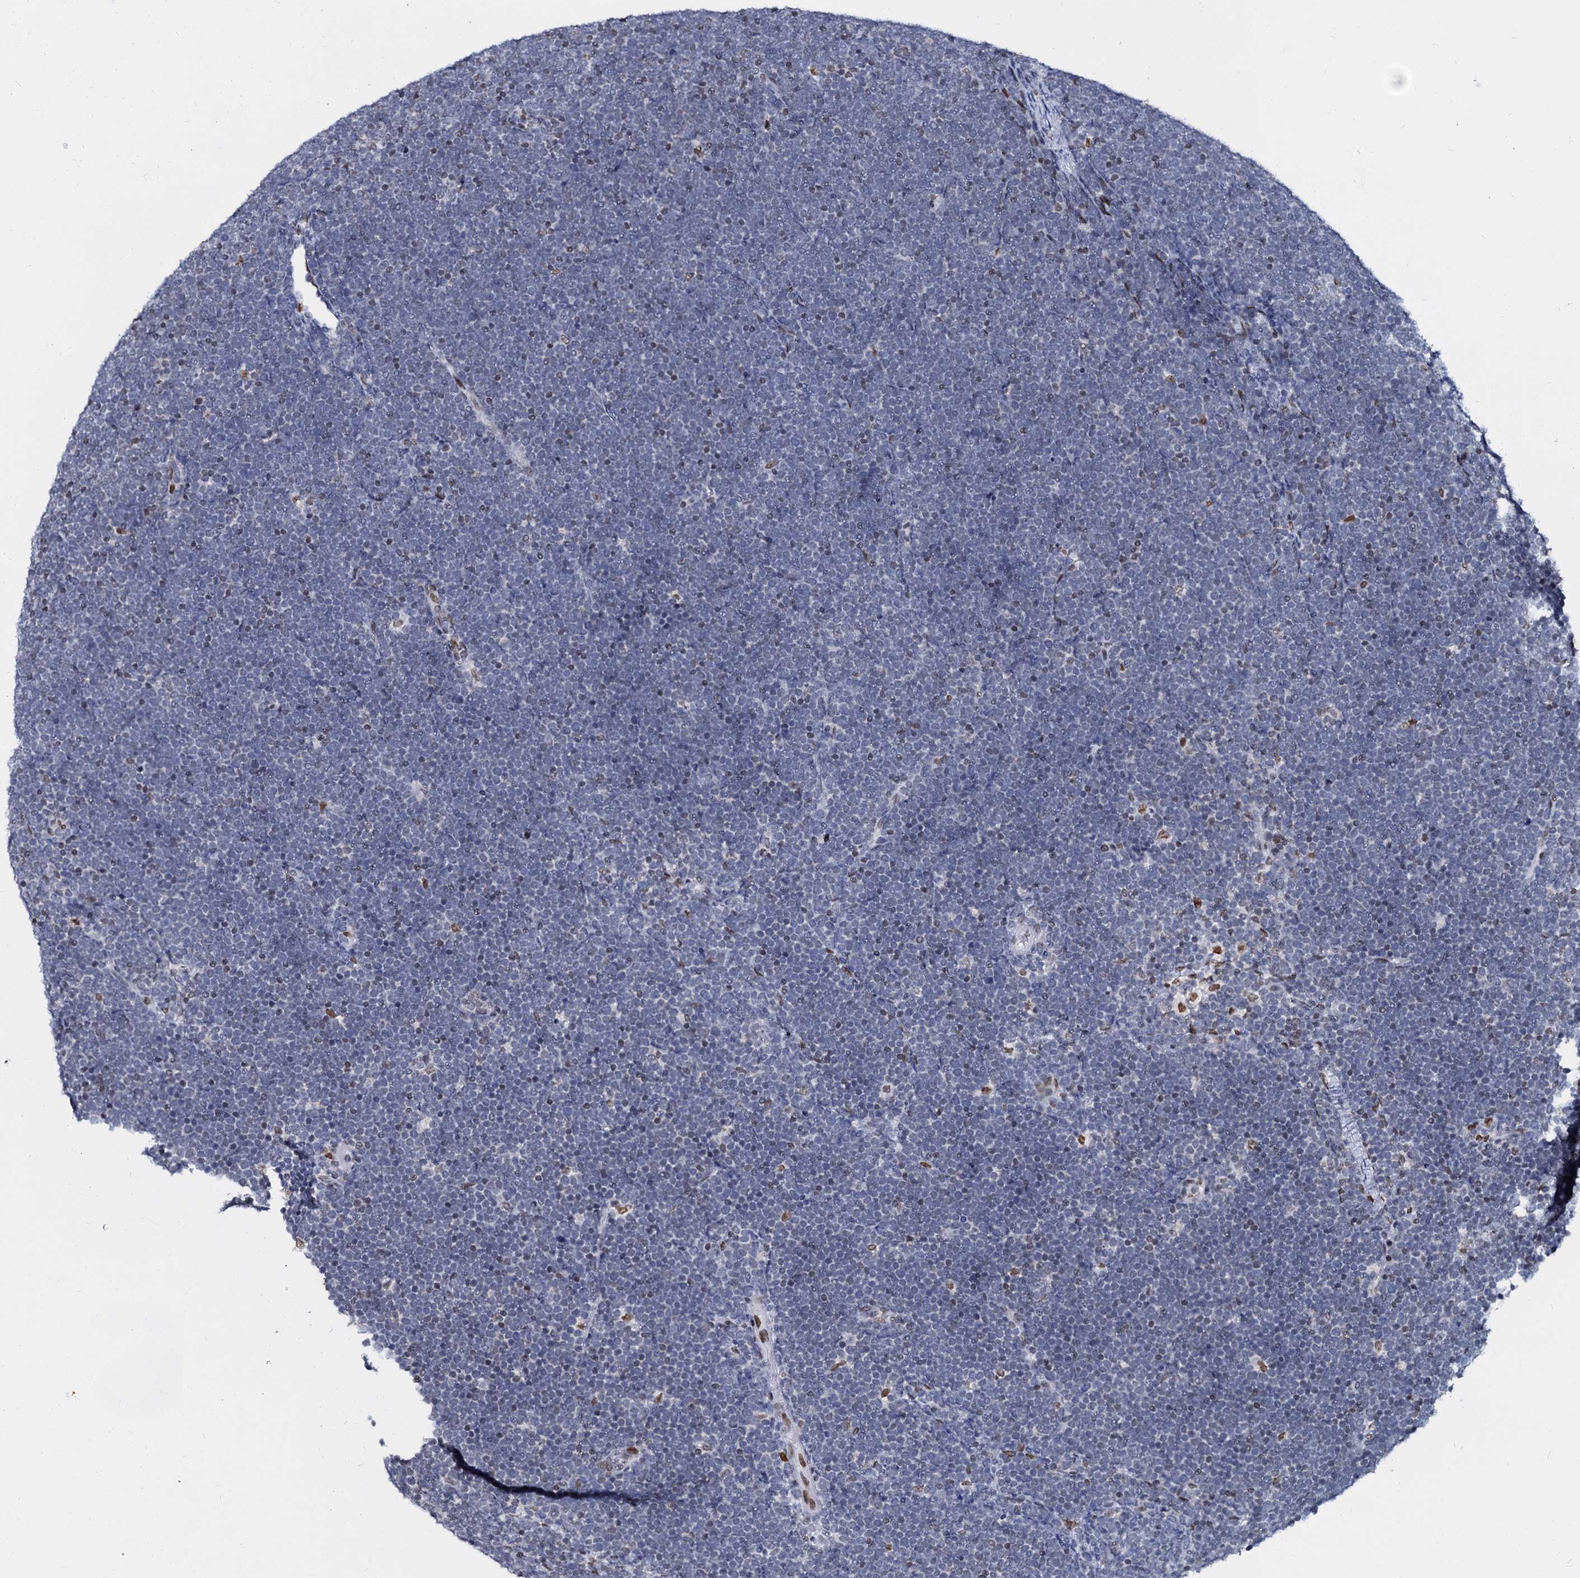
{"staining": {"intensity": "negative", "quantity": "none", "location": "none"}, "tissue": "lymphoma", "cell_type": "Tumor cells", "image_type": "cancer", "snomed": [{"axis": "morphology", "description": "Malignant lymphoma, non-Hodgkin's type, High grade"}, {"axis": "topography", "description": "Lymph node"}], "caption": "Malignant lymphoma, non-Hodgkin's type (high-grade) was stained to show a protein in brown. There is no significant staining in tumor cells.", "gene": "CMAS", "patient": {"sex": "male", "age": 13}}